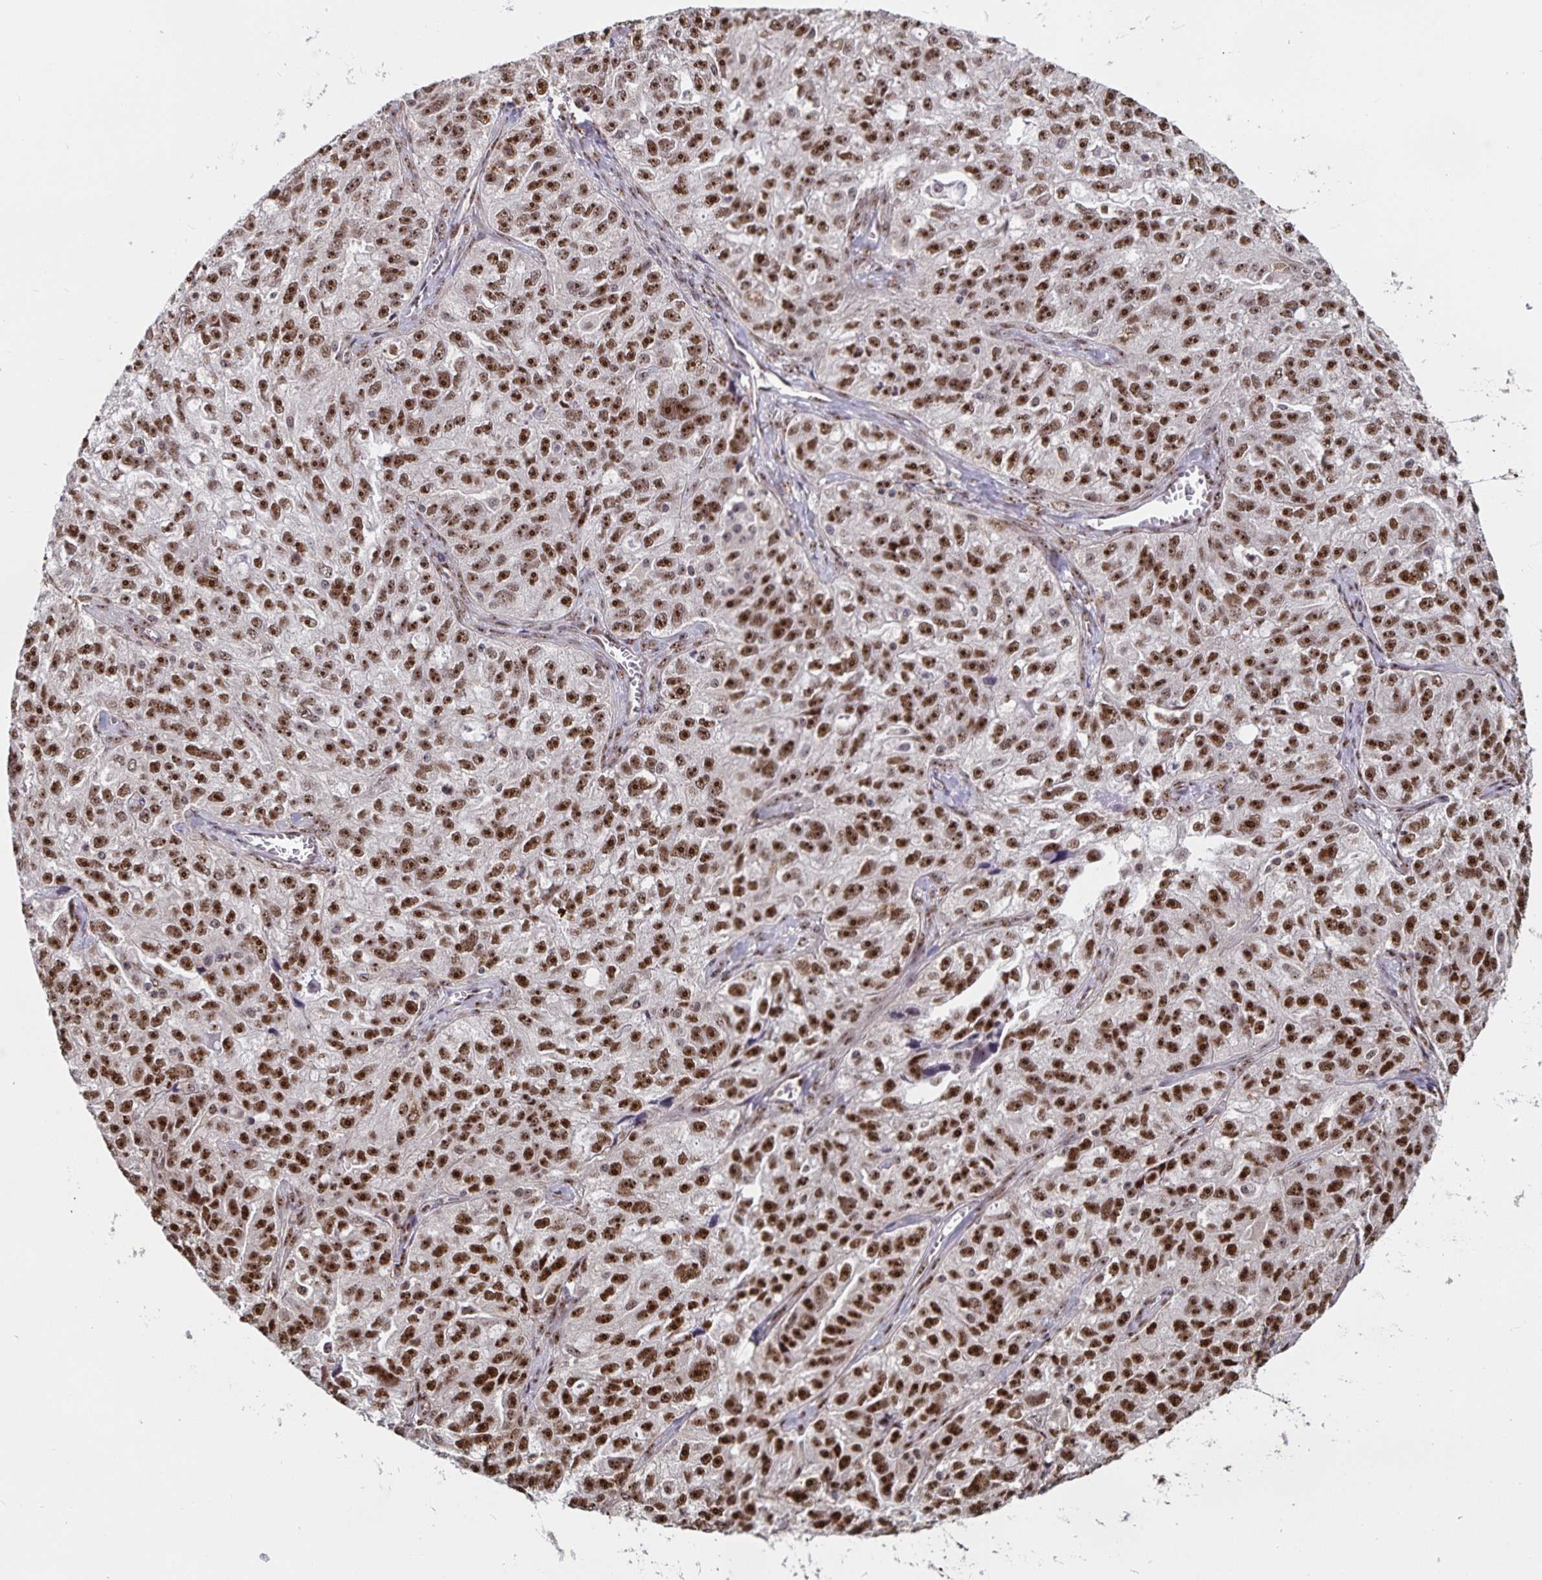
{"staining": {"intensity": "strong", "quantity": ">75%", "location": "nuclear"}, "tissue": "ovarian cancer", "cell_type": "Tumor cells", "image_type": "cancer", "snomed": [{"axis": "morphology", "description": "Cystadenocarcinoma, serous, NOS"}, {"axis": "topography", "description": "Ovary"}], "caption": "Immunohistochemistry staining of ovarian cancer (serous cystadenocarcinoma), which demonstrates high levels of strong nuclear expression in about >75% of tumor cells indicating strong nuclear protein positivity. The staining was performed using DAB (brown) for protein detection and nuclei were counterstained in hematoxylin (blue).", "gene": "LAS1L", "patient": {"sex": "female", "age": 51}}